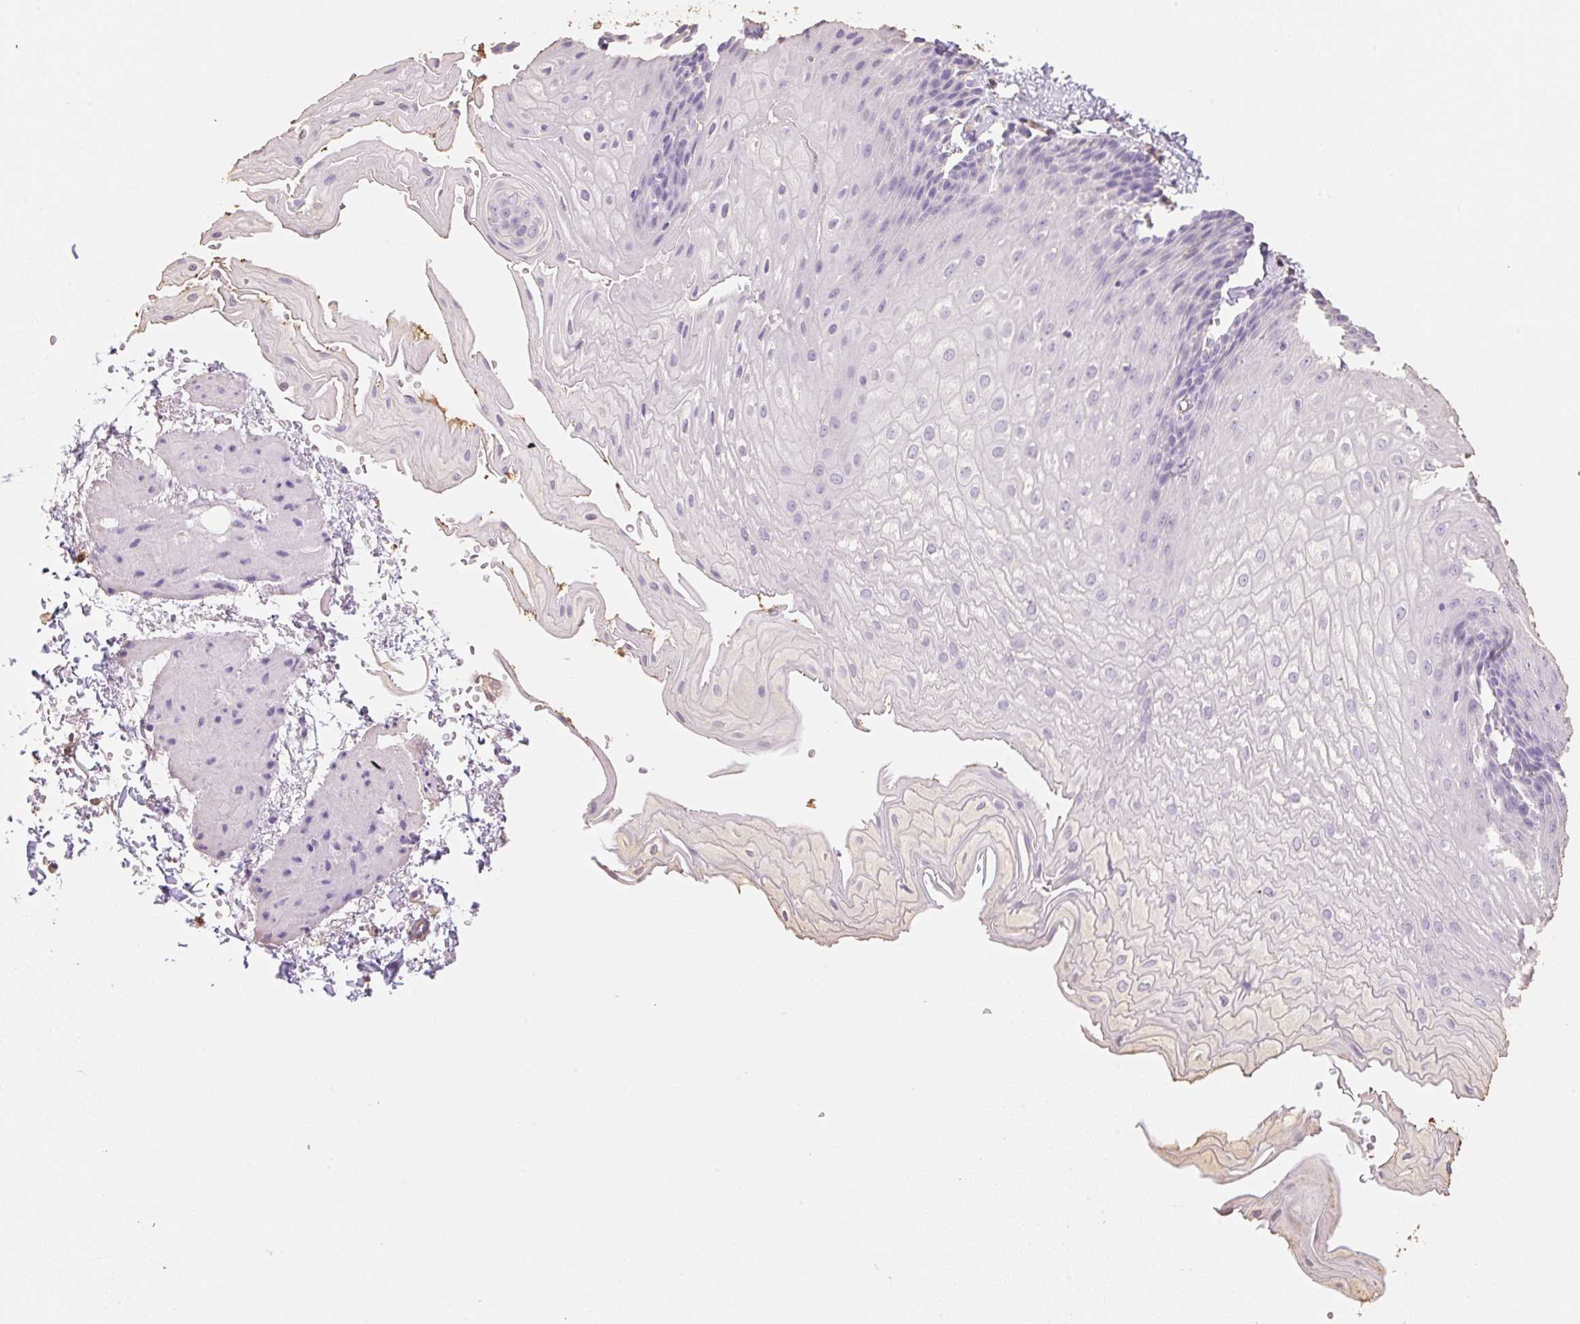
{"staining": {"intensity": "negative", "quantity": "none", "location": "none"}, "tissue": "esophagus", "cell_type": "Squamous epithelial cells", "image_type": "normal", "snomed": [{"axis": "morphology", "description": "Normal tissue, NOS"}, {"axis": "topography", "description": "Esophagus"}], "caption": "DAB immunohistochemical staining of unremarkable human esophagus demonstrates no significant positivity in squamous epithelial cells. (IHC, brightfield microscopy, high magnification).", "gene": "MBOAT7", "patient": {"sex": "male", "age": 70}}